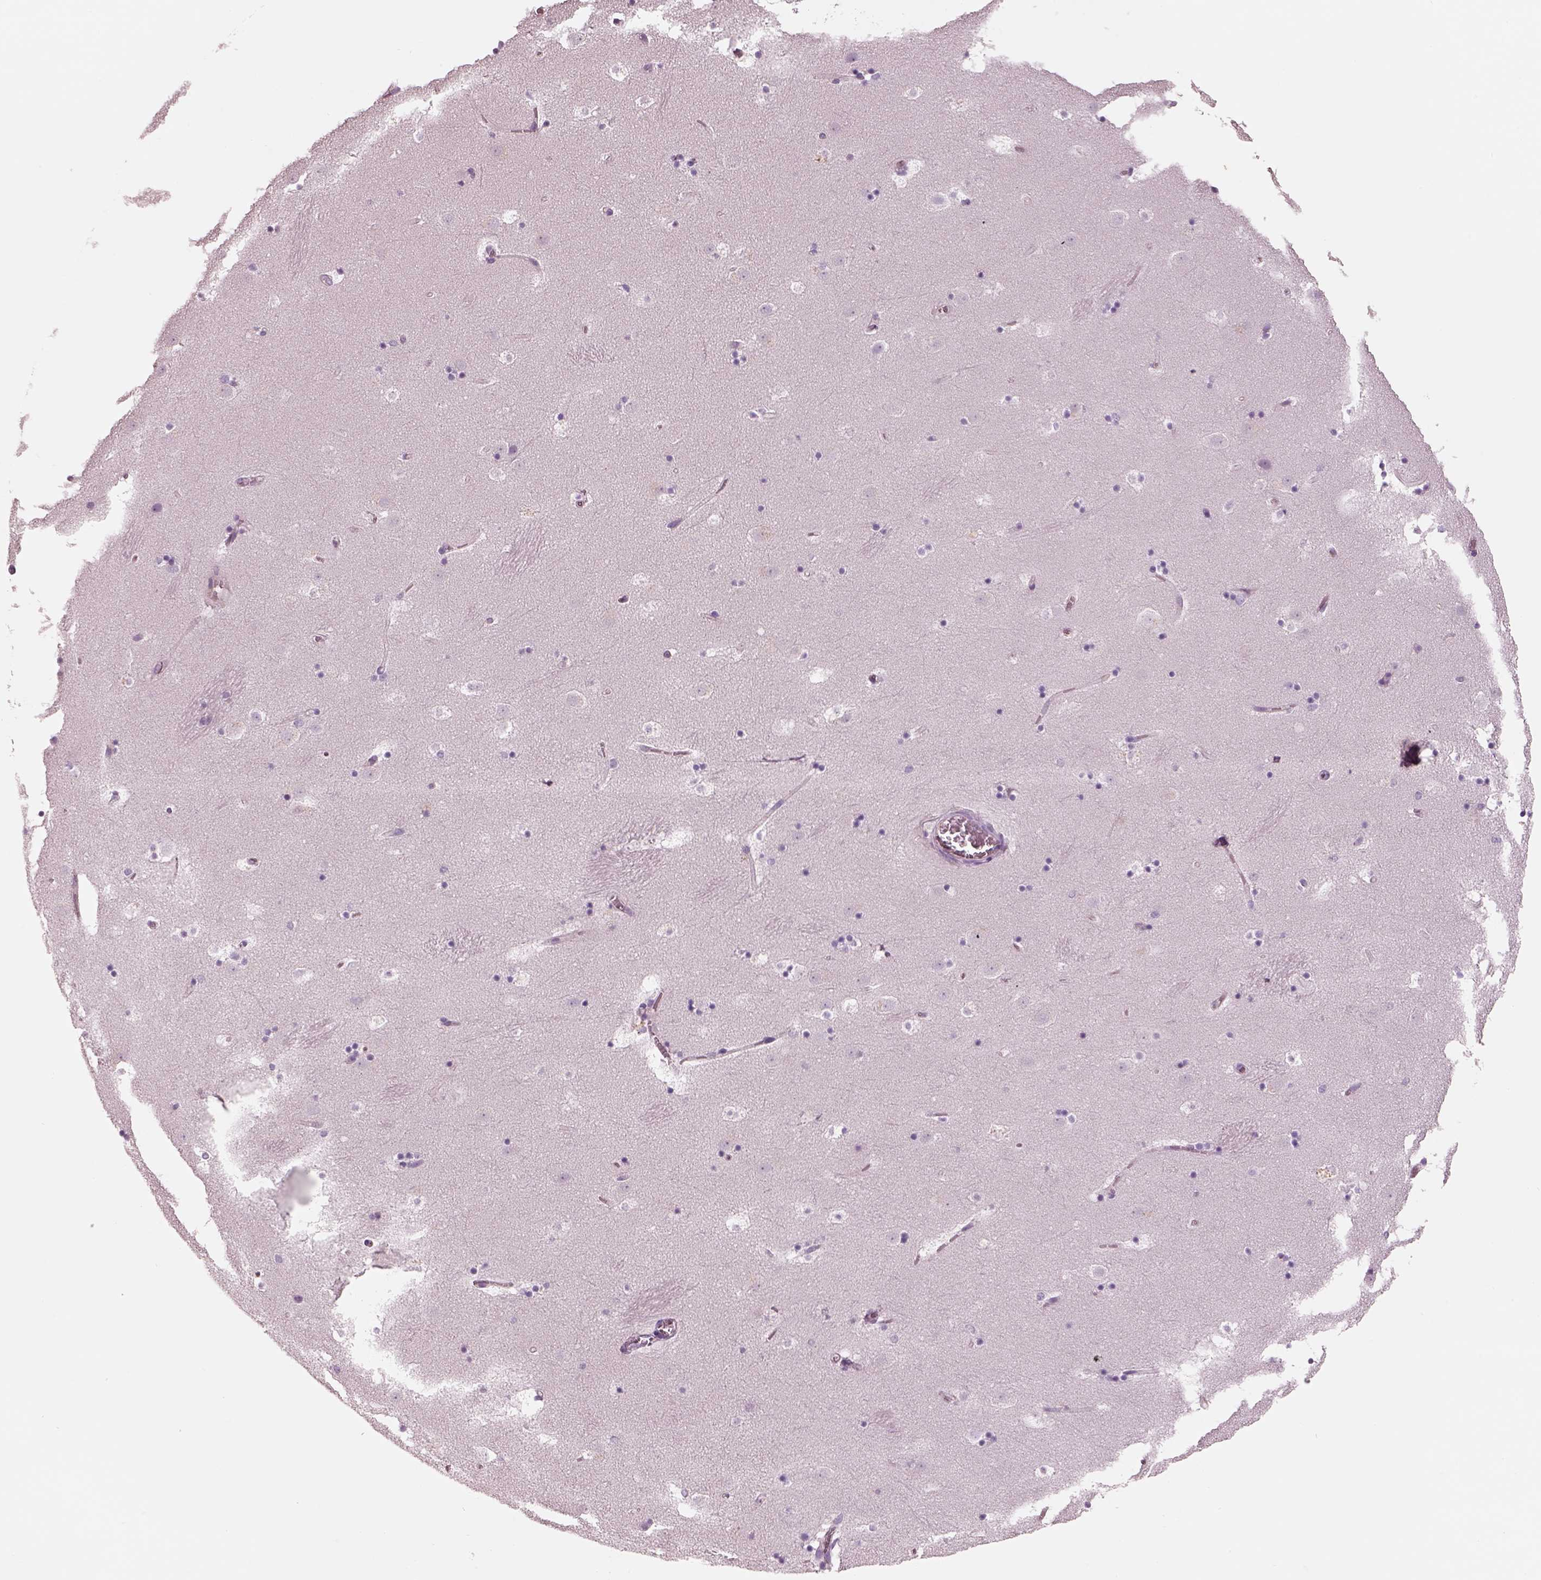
{"staining": {"intensity": "negative", "quantity": "none", "location": "none"}, "tissue": "caudate", "cell_type": "Glial cells", "image_type": "normal", "snomed": [{"axis": "morphology", "description": "Normal tissue, NOS"}, {"axis": "topography", "description": "Lateral ventricle wall"}], "caption": "An IHC image of unremarkable caudate is shown. There is no staining in glial cells of caudate.", "gene": "IGLL1", "patient": {"sex": "male", "age": 37}}